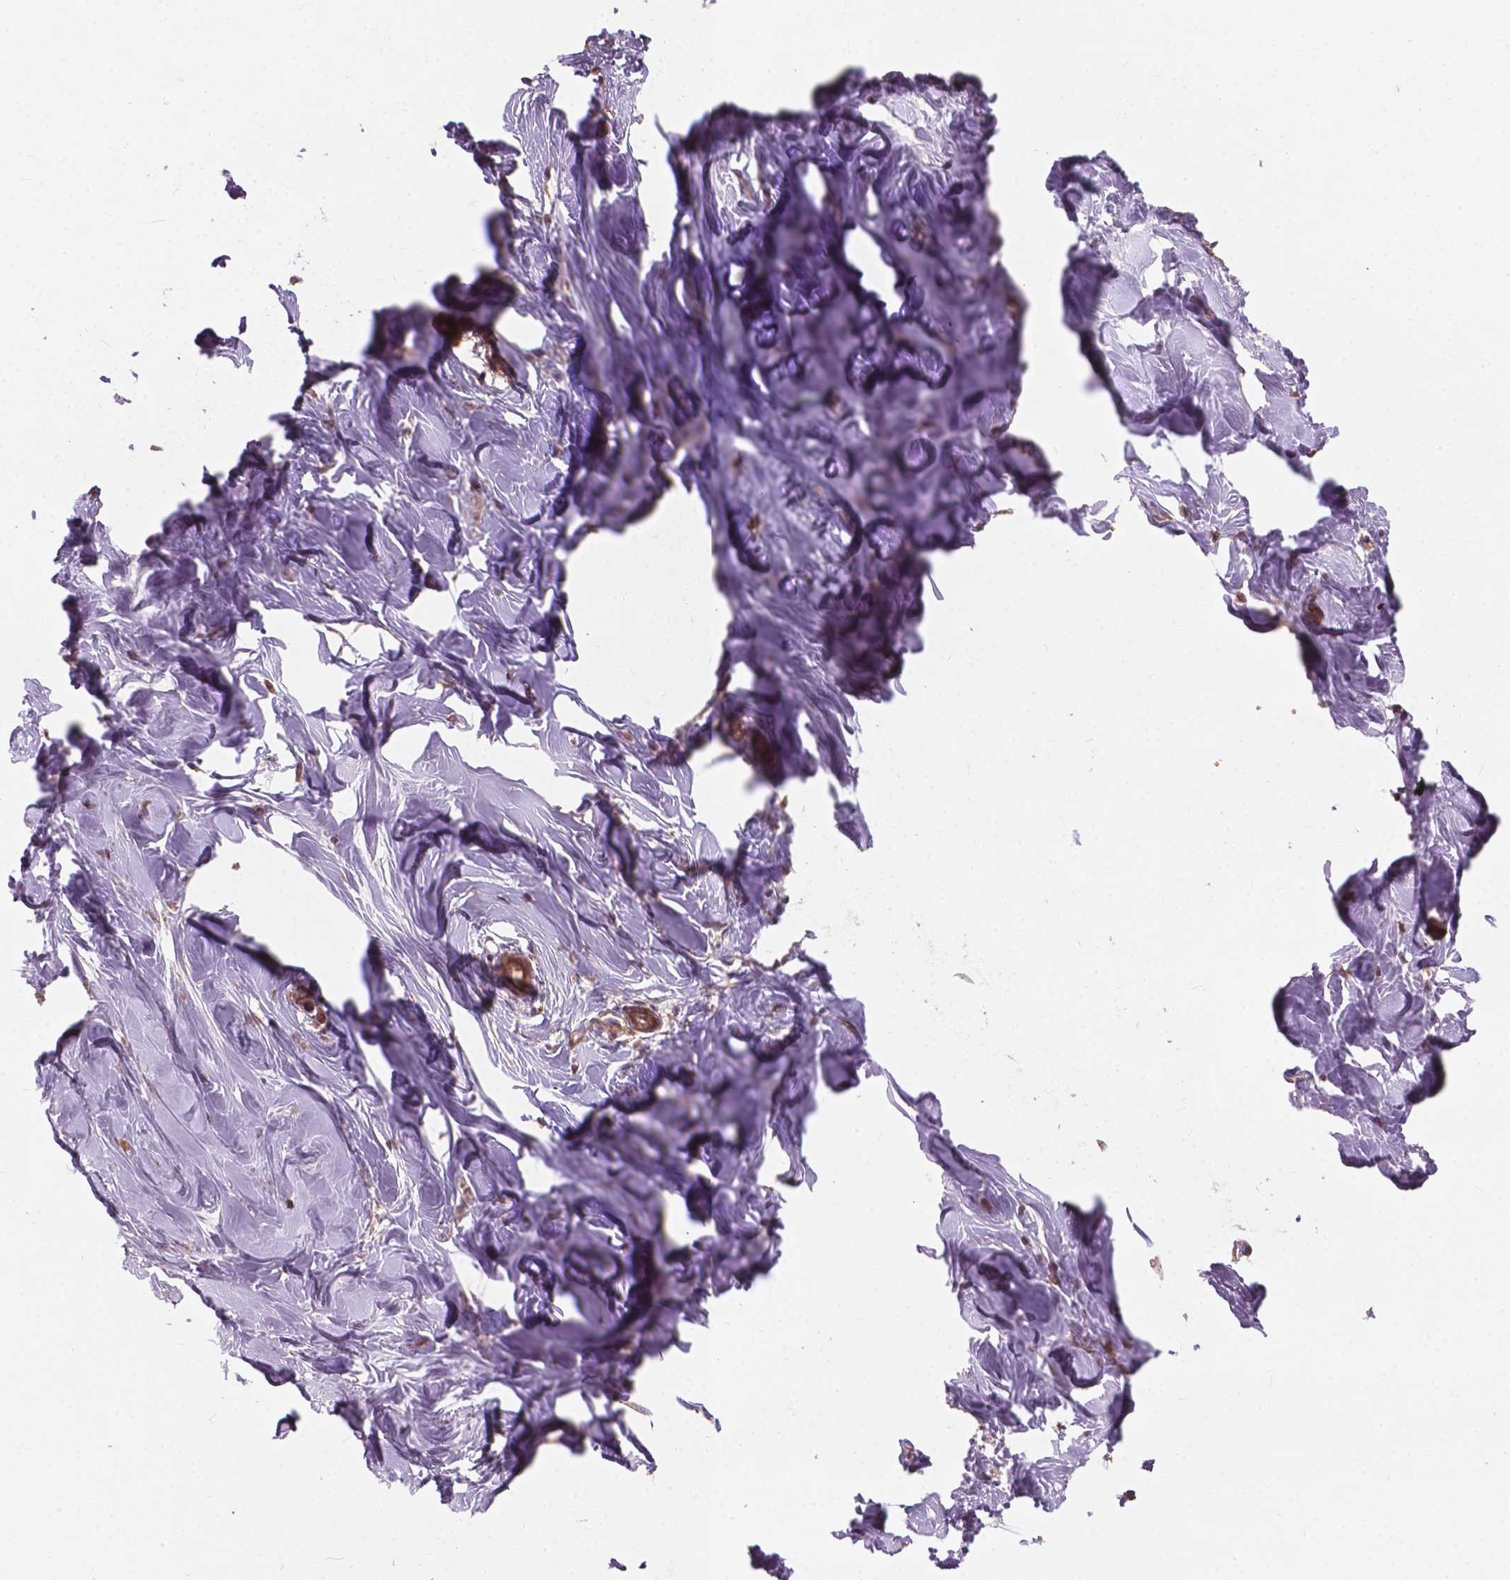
{"staining": {"intensity": "moderate", "quantity": "25%-75%", "location": "cytoplasmic/membranous"}, "tissue": "breast", "cell_type": "Adipocytes", "image_type": "normal", "snomed": [{"axis": "morphology", "description": "Normal tissue, NOS"}, {"axis": "topography", "description": "Breast"}], "caption": "Moderate cytoplasmic/membranous protein positivity is identified in approximately 25%-75% of adipocytes in breast. The staining was performed using DAB (3,3'-diaminobenzidine), with brown indicating positive protein expression. Nuclei are stained blue with hematoxylin.", "gene": "CDC42BPA", "patient": {"sex": "female", "age": 27}}